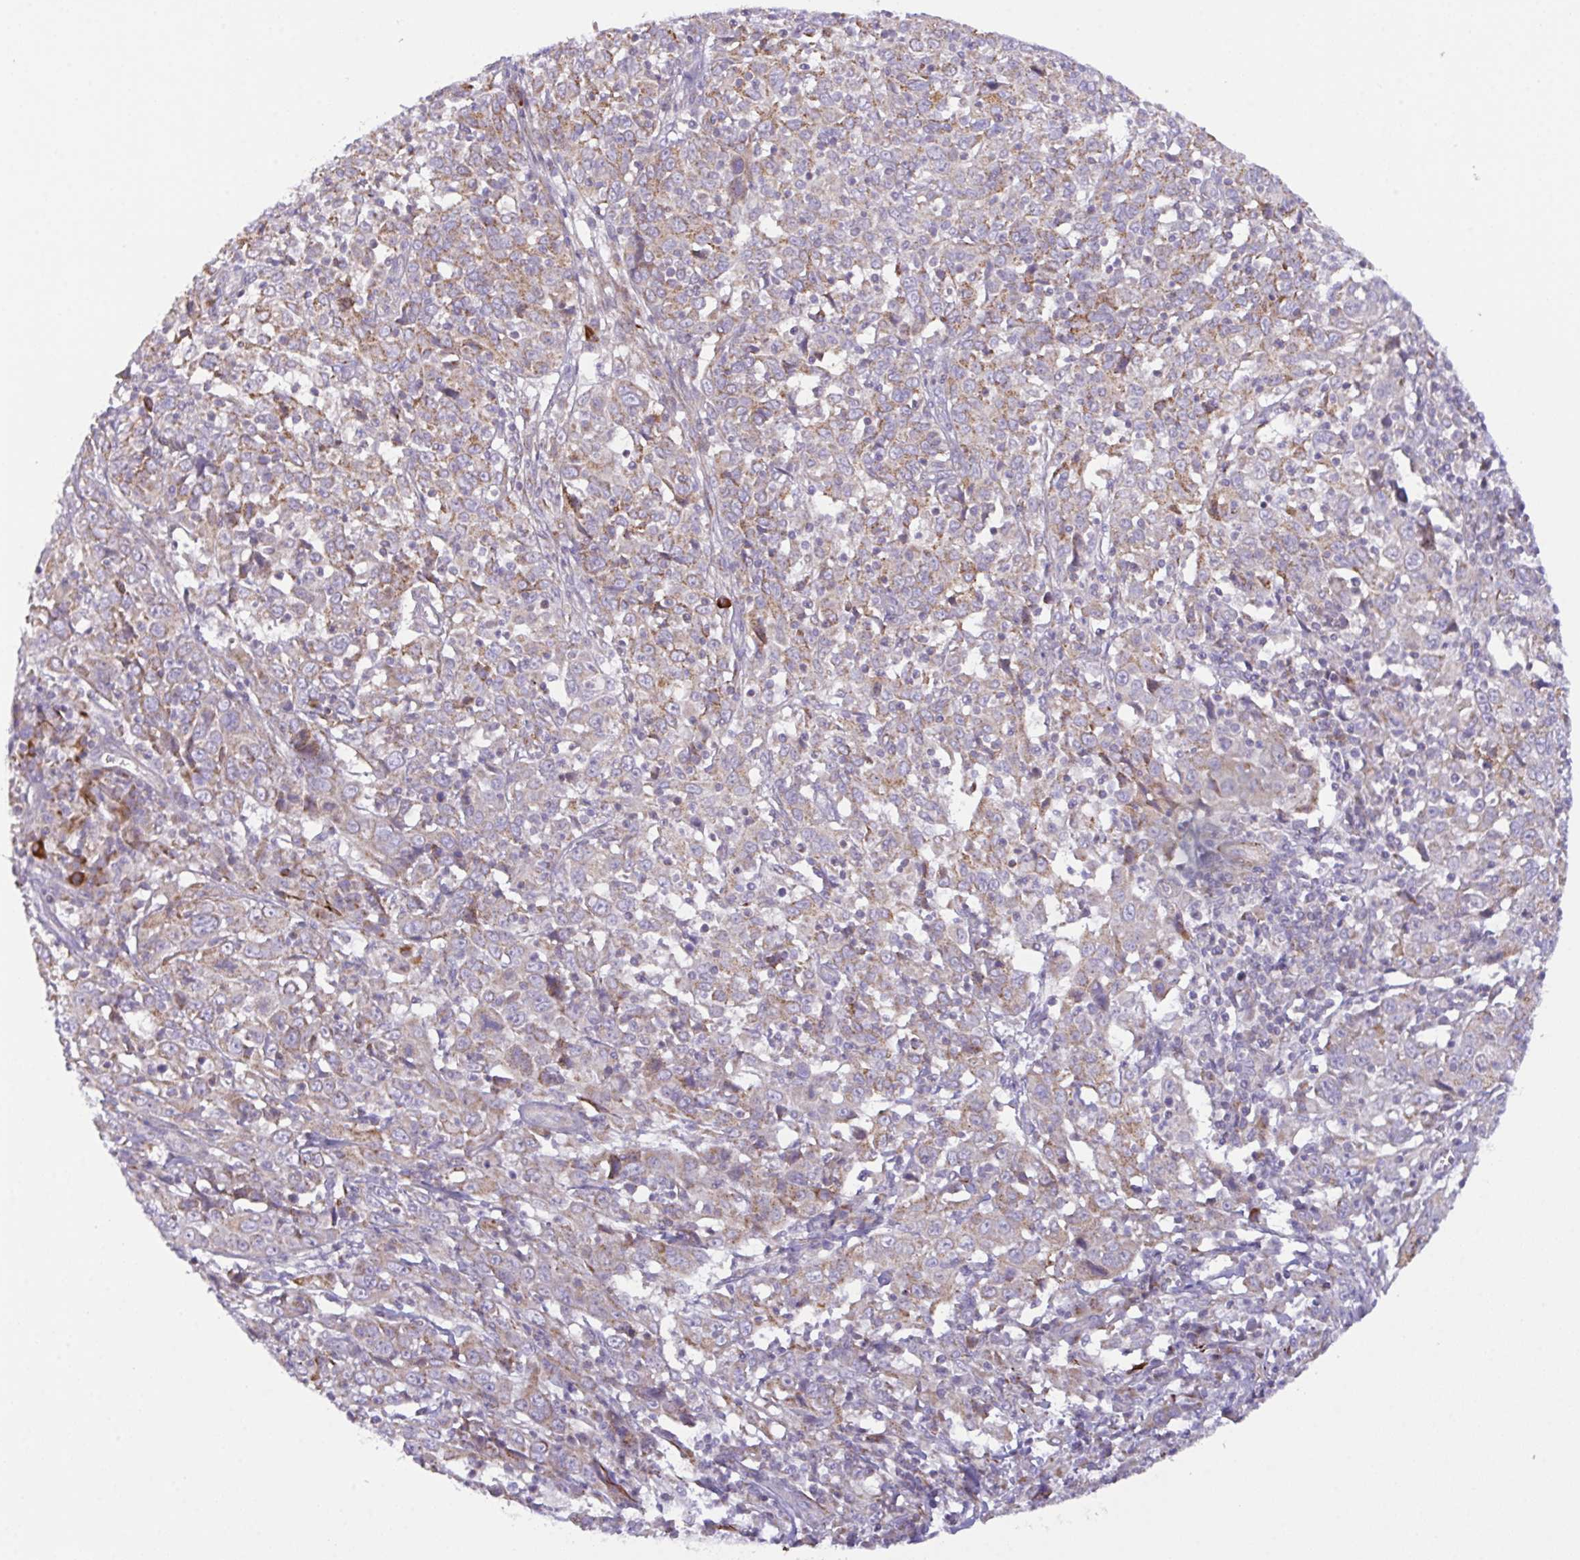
{"staining": {"intensity": "weak", "quantity": "25%-75%", "location": "cytoplasmic/membranous"}, "tissue": "cervical cancer", "cell_type": "Tumor cells", "image_type": "cancer", "snomed": [{"axis": "morphology", "description": "Squamous cell carcinoma, NOS"}, {"axis": "topography", "description": "Cervix"}], "caption": "Weak cytoplasmic/membranous expression is present in approximately 25%-75% of tumor cells in cervical squamous cell carcinoma.", "gene": "CHDH", "patient": {"sex": "female", "age": 46}}